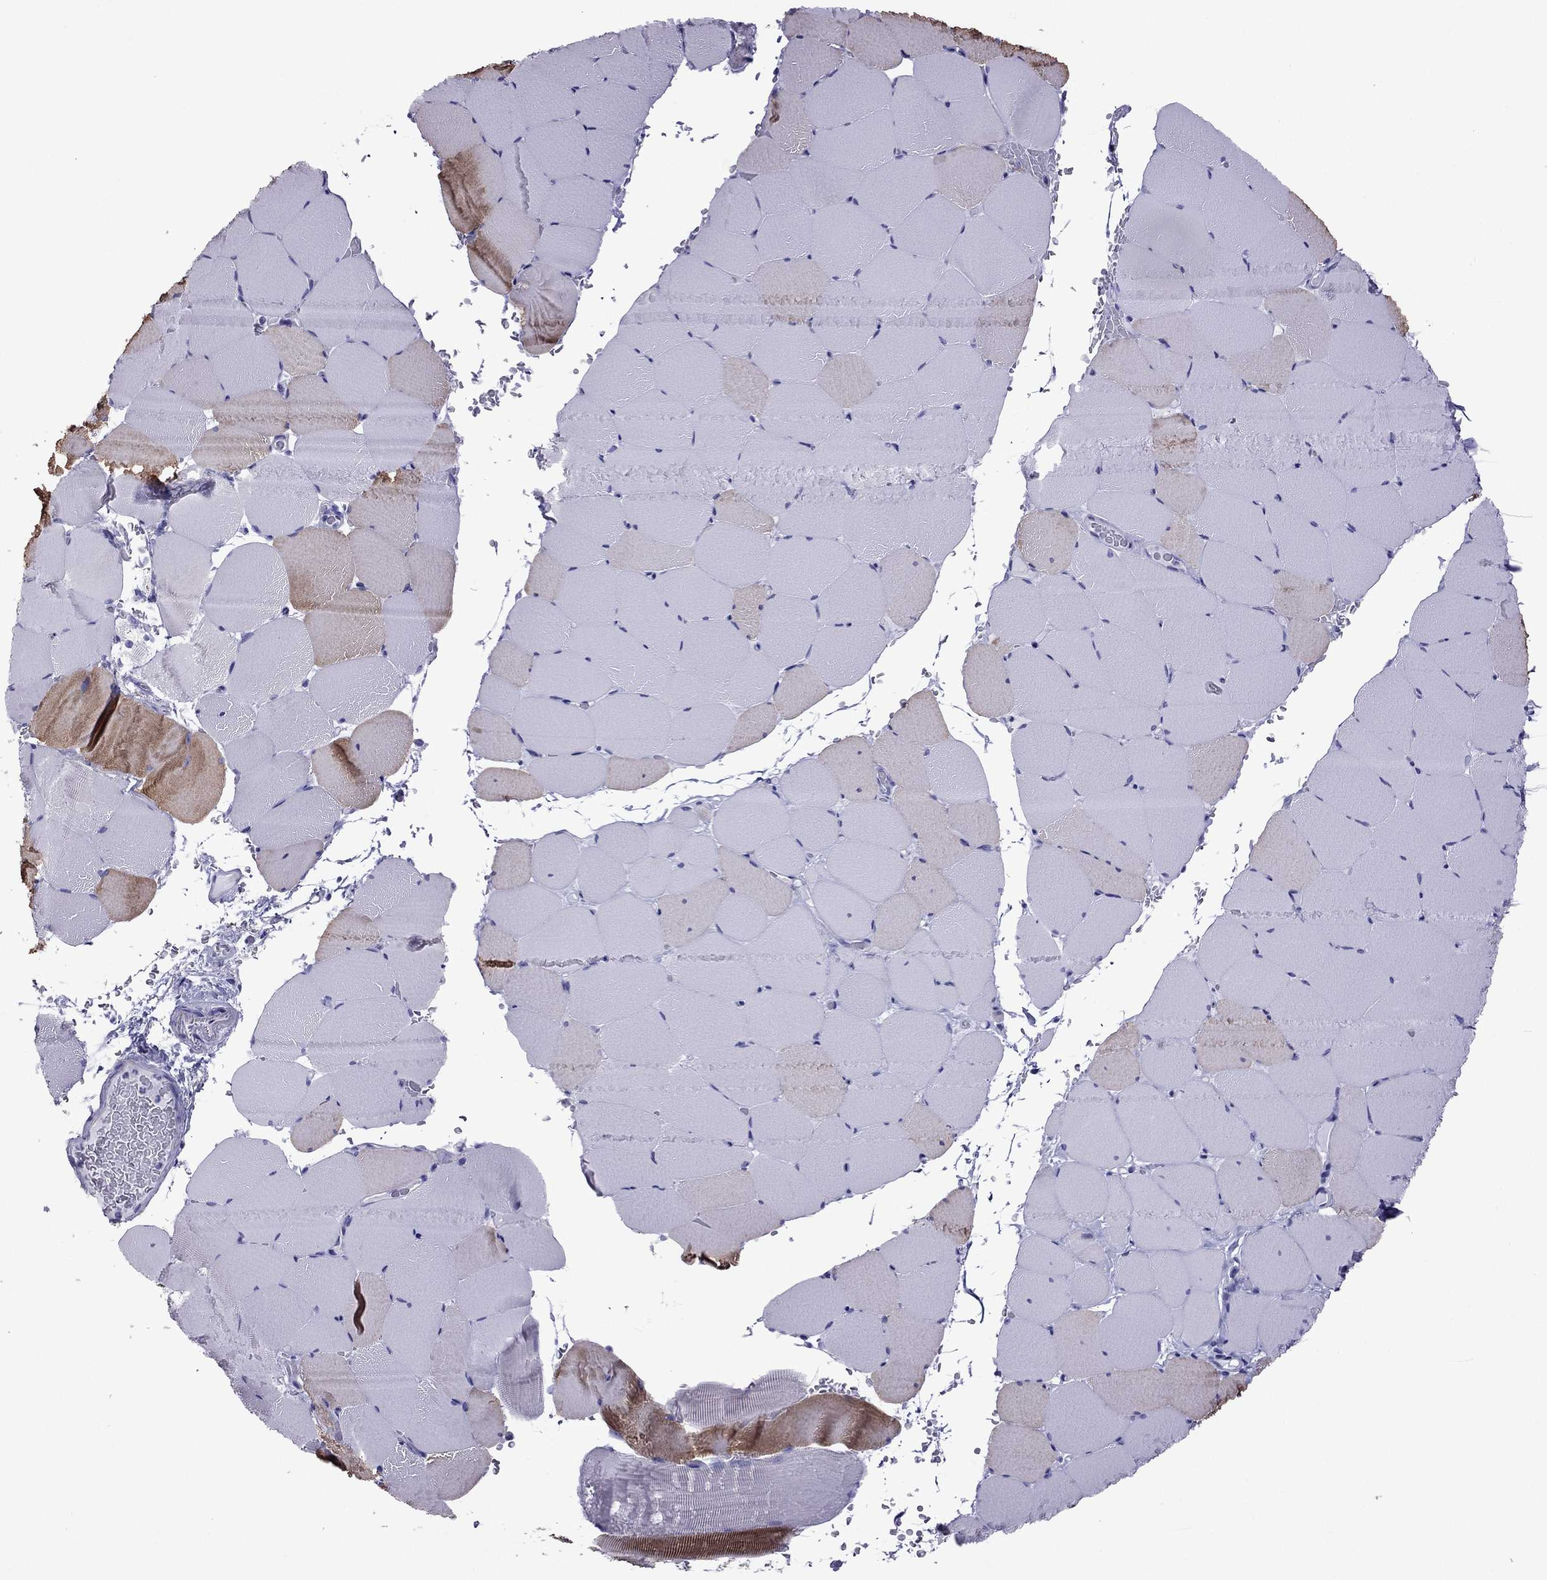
{"staining": {"intensity": "strong", "quantity": "<25%", "location": "cytoplasmic/membranous"}, "tissue": "skeletal muscle", "cell_type": "Myocytes", "image_type": "normal", "snomed": [{"axis": "morphology", "description": "Normal tissue, NOS"}, {"axis": "topography", "description": "Skeletal muscle"}], "caption": "Human skeletal muscle stained with a brown dye displays strong cytoplasmic/membranous positive positivity in approximately <25% of myocytes.", "gene": "MYL11", "patient": {"sex": "female", "age": 37}}